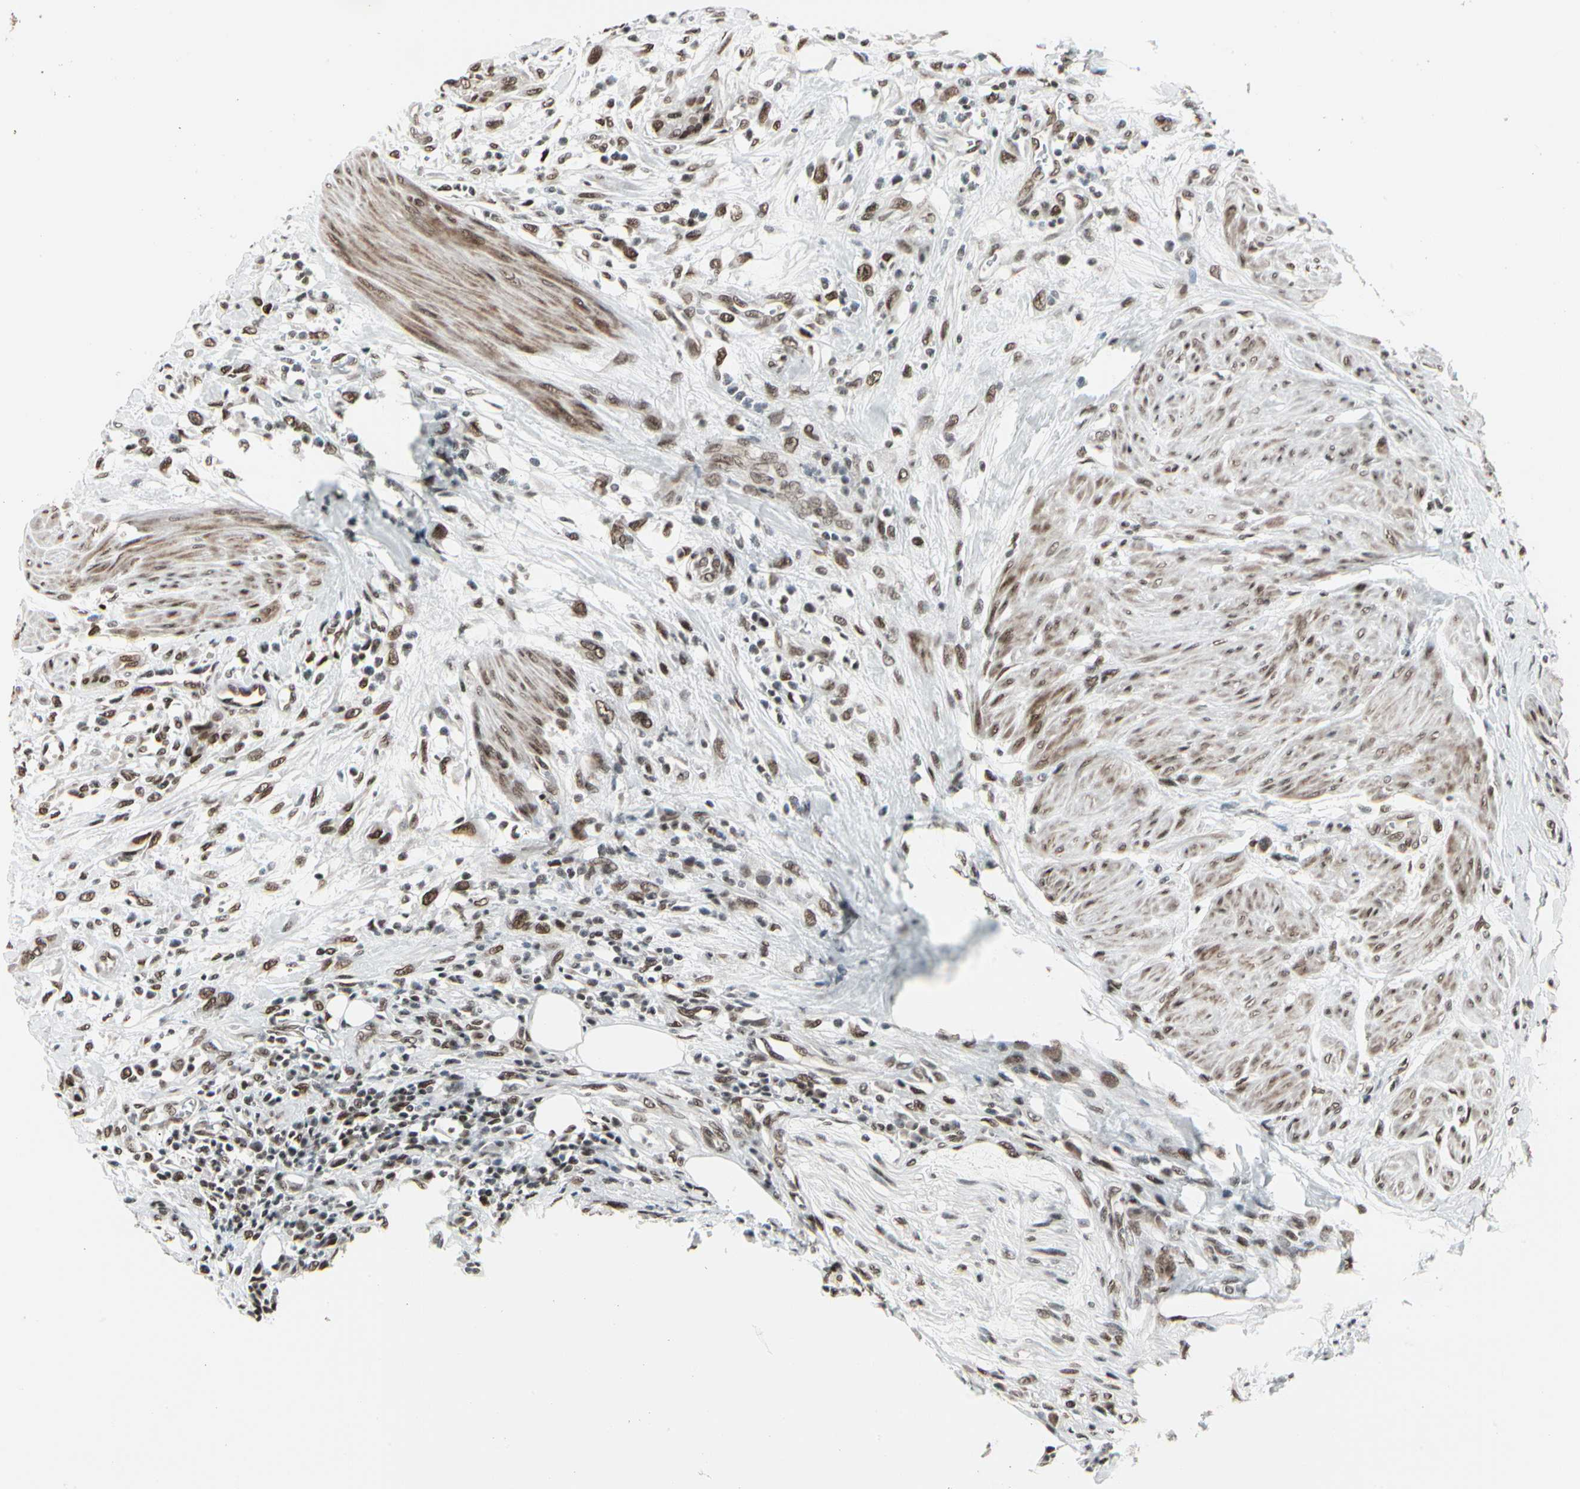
{"staining": {"intensity": "moderate", "quantity": ">75%", "location": "nuclear"}, "tissue": "urothelial cancer", "cell_type": "Tumor cells", "image_type": "cancer", "snomed": [{"axis": "morphology", "description": "Urothelial carcinoma, High grade"}, {"axis": "topography", "description": "Urinary bladder"}], "caption": "Immunohistochemistry photomicrograph of urothelial cancer stained for a protein (brown), which exhibits medium levels of moderate nuclear positivity in approximately >75% of tumor cells.", "gene": "HMG20A", "patient": {"sex": "male", "age": 35}}